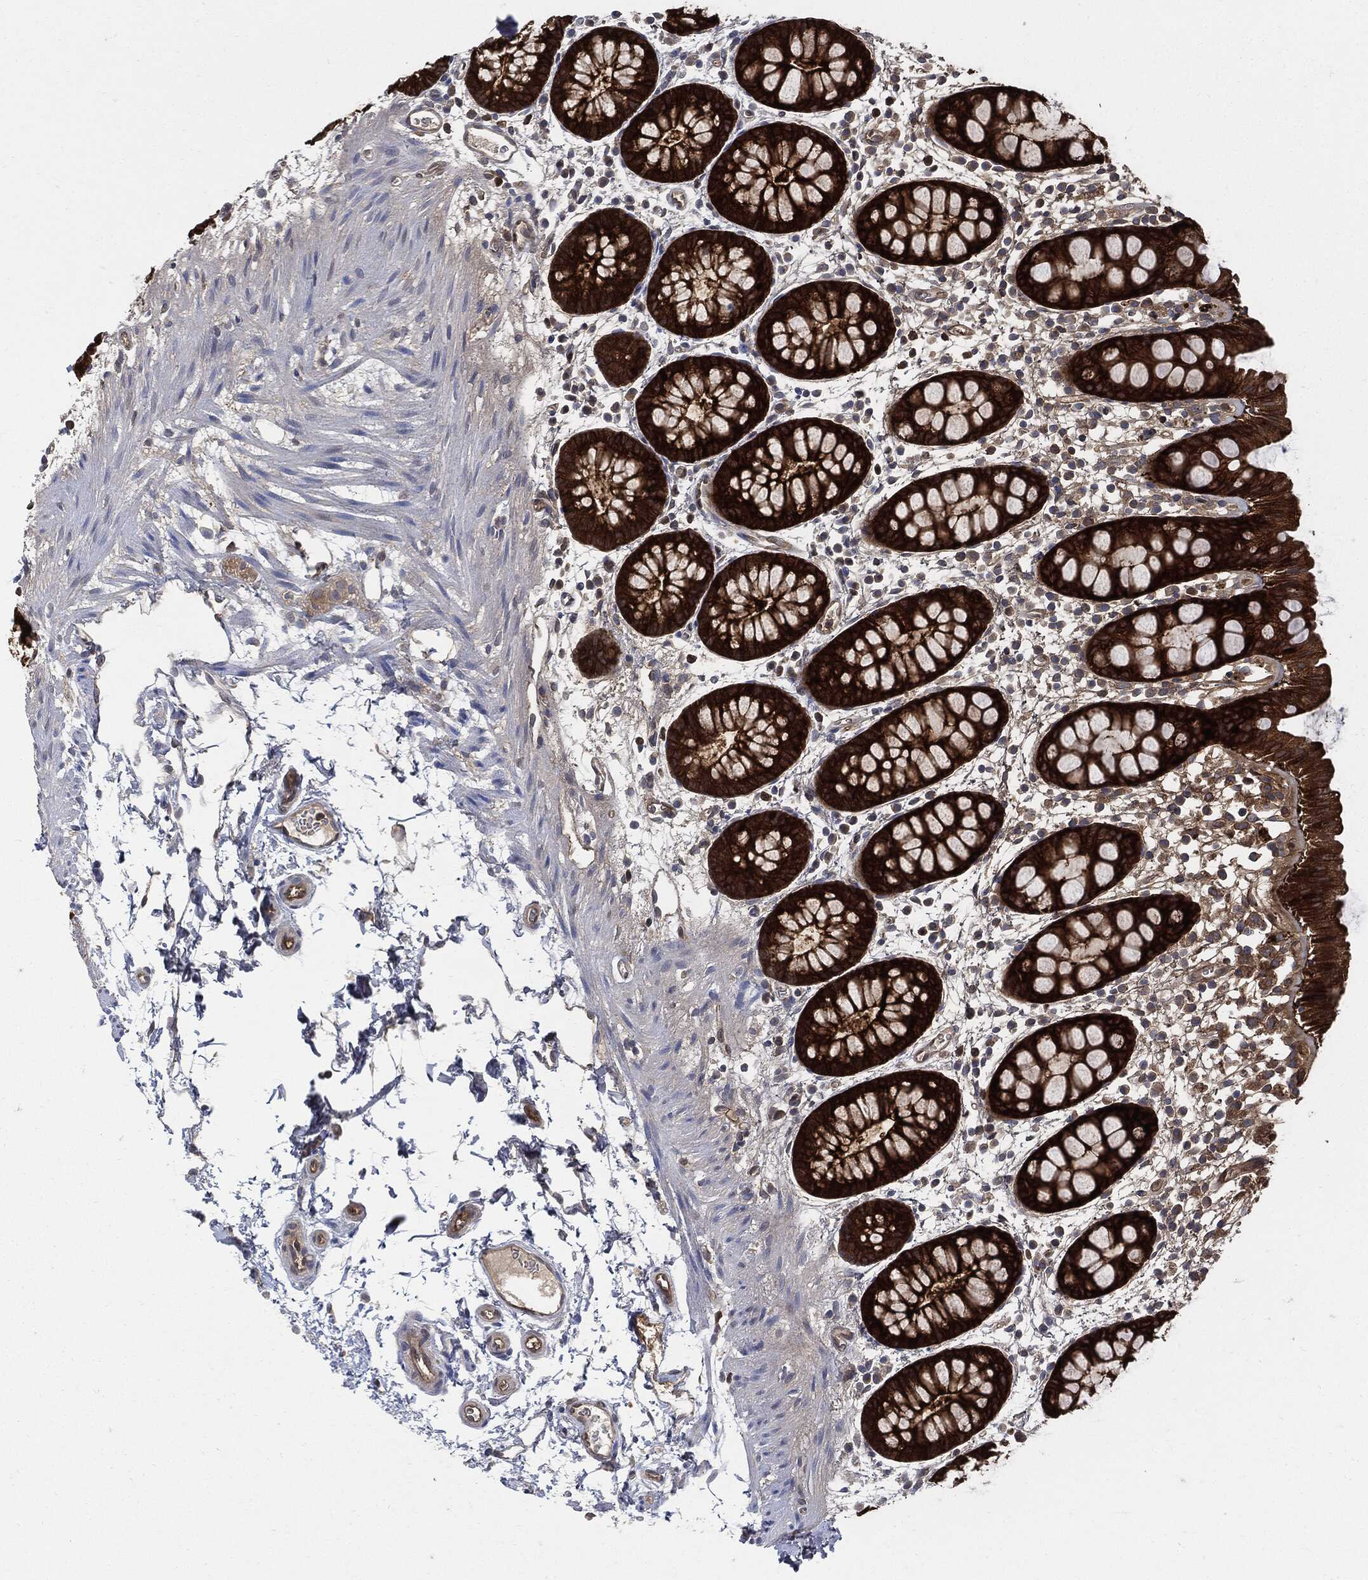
{"staining": {"intensity": "strong", "quantity": ">75%", "location": "cytoplasmic/membranous"}, "tissue": "rectum", "cell_type": "Glandular cells", "image_type": "normal", "snomed": [{"axis": "morphology", "description": "Normal tissue, NOS"}, {"axis": "topography", "description": "Rectum"}], "caption": "About >75% of glandular cells in unremarkable rectum display strong cytoplasmic/membranous protein staining as visualized by brown immunohistochemical staining.", "gene": "XPNPEP1", "patient": {"sex": "male", "age": 57}}